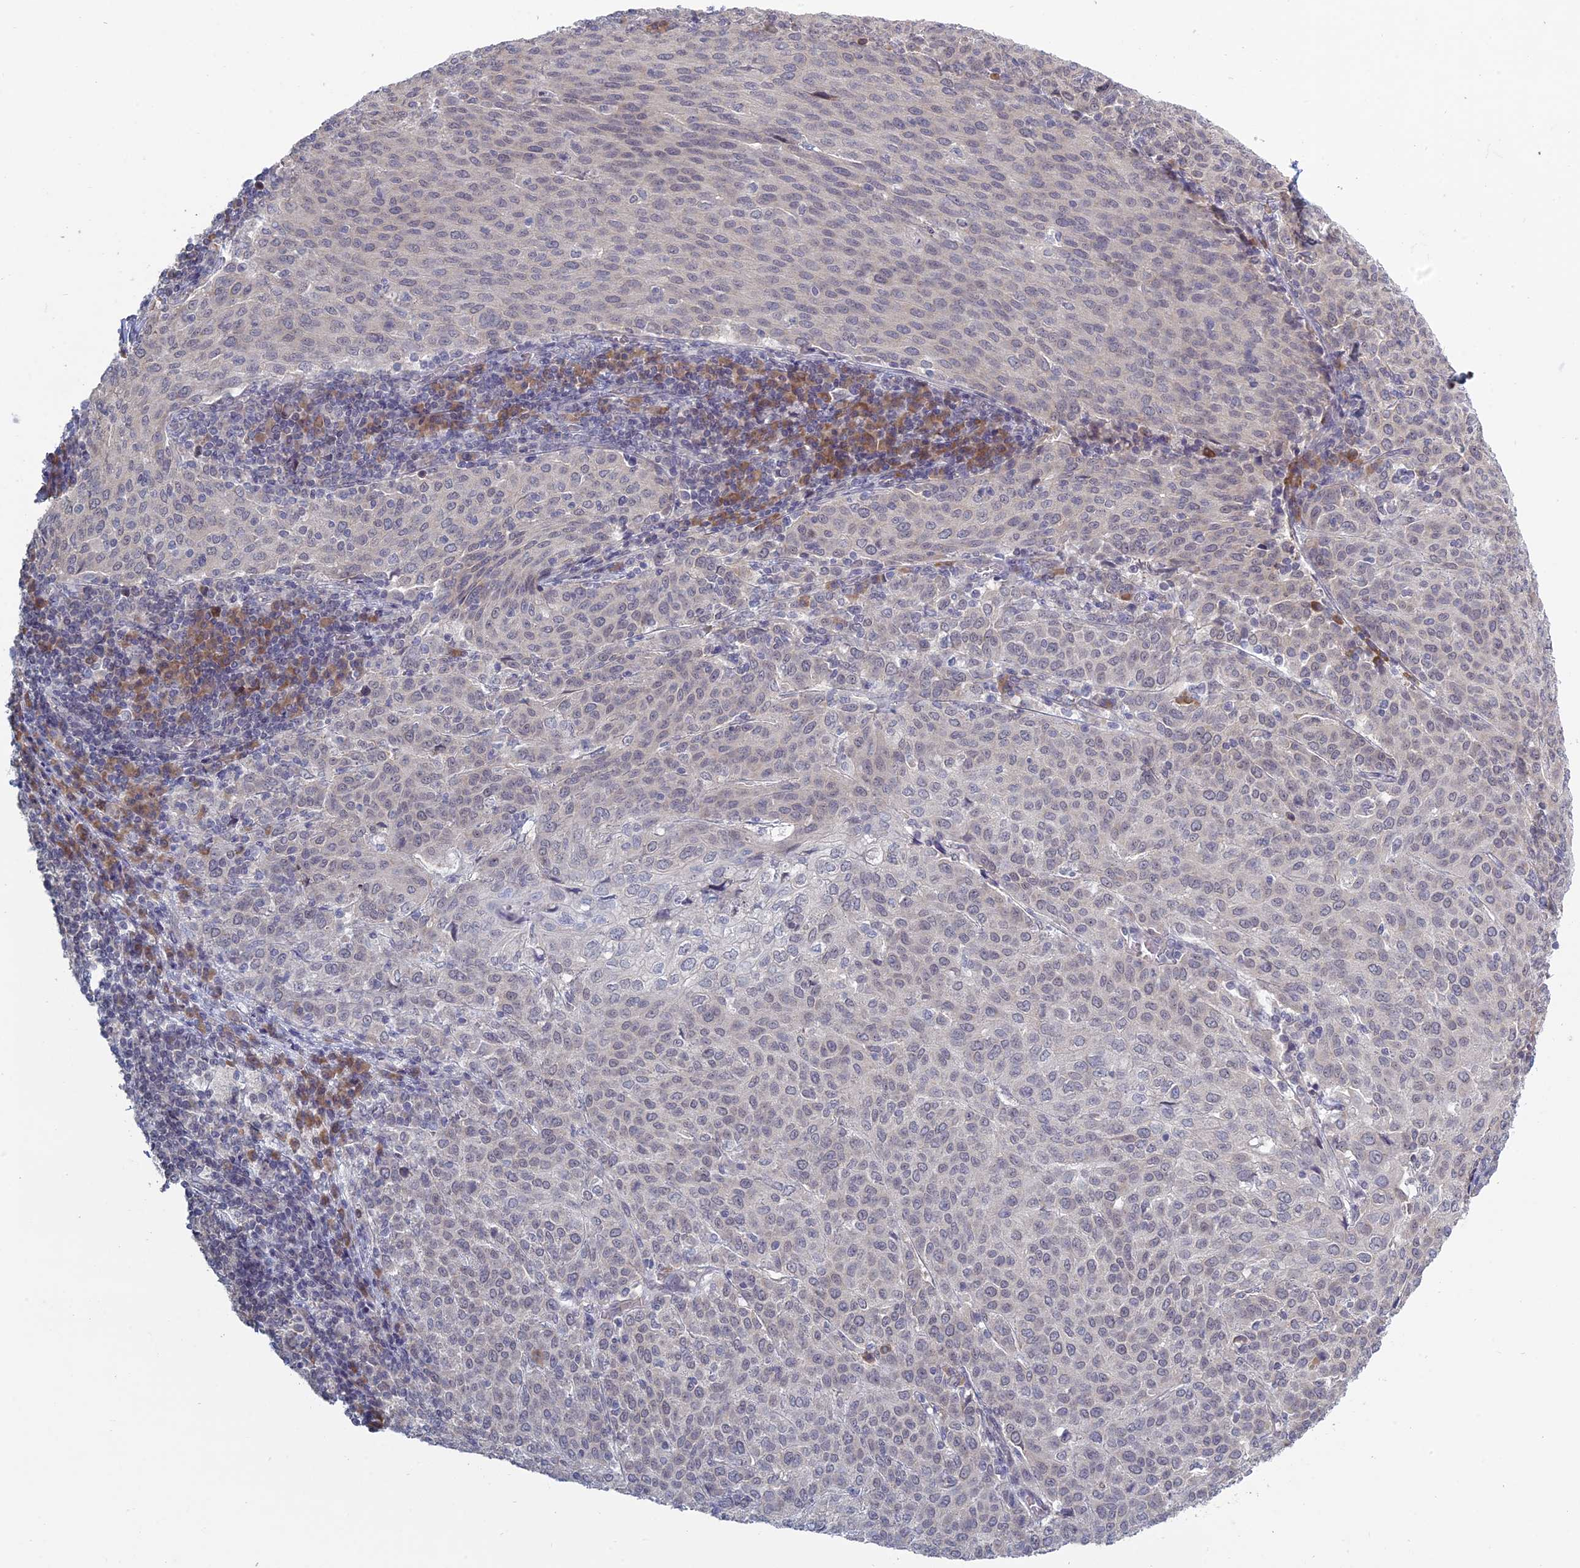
{"staining": {"intensity": "negative", "quantity": "none", "location": "none"}, "tissue": "cervical cancer", "cell_type": "Tumor cells", "image_type": "cancer", "snomed": [{"axis": "morphology", "description": "Squamous cell carcinoma, NOS"}, {"axis": "topography", "description": "Cervix"}], "caption": "Cervical cancer (squamous cell carcinoma) was stained to show a protein in brown. There is no significant staining in tumor cells.", "gene": "RPS19BP1", "patient": {"sex": "female", "age": 46}}